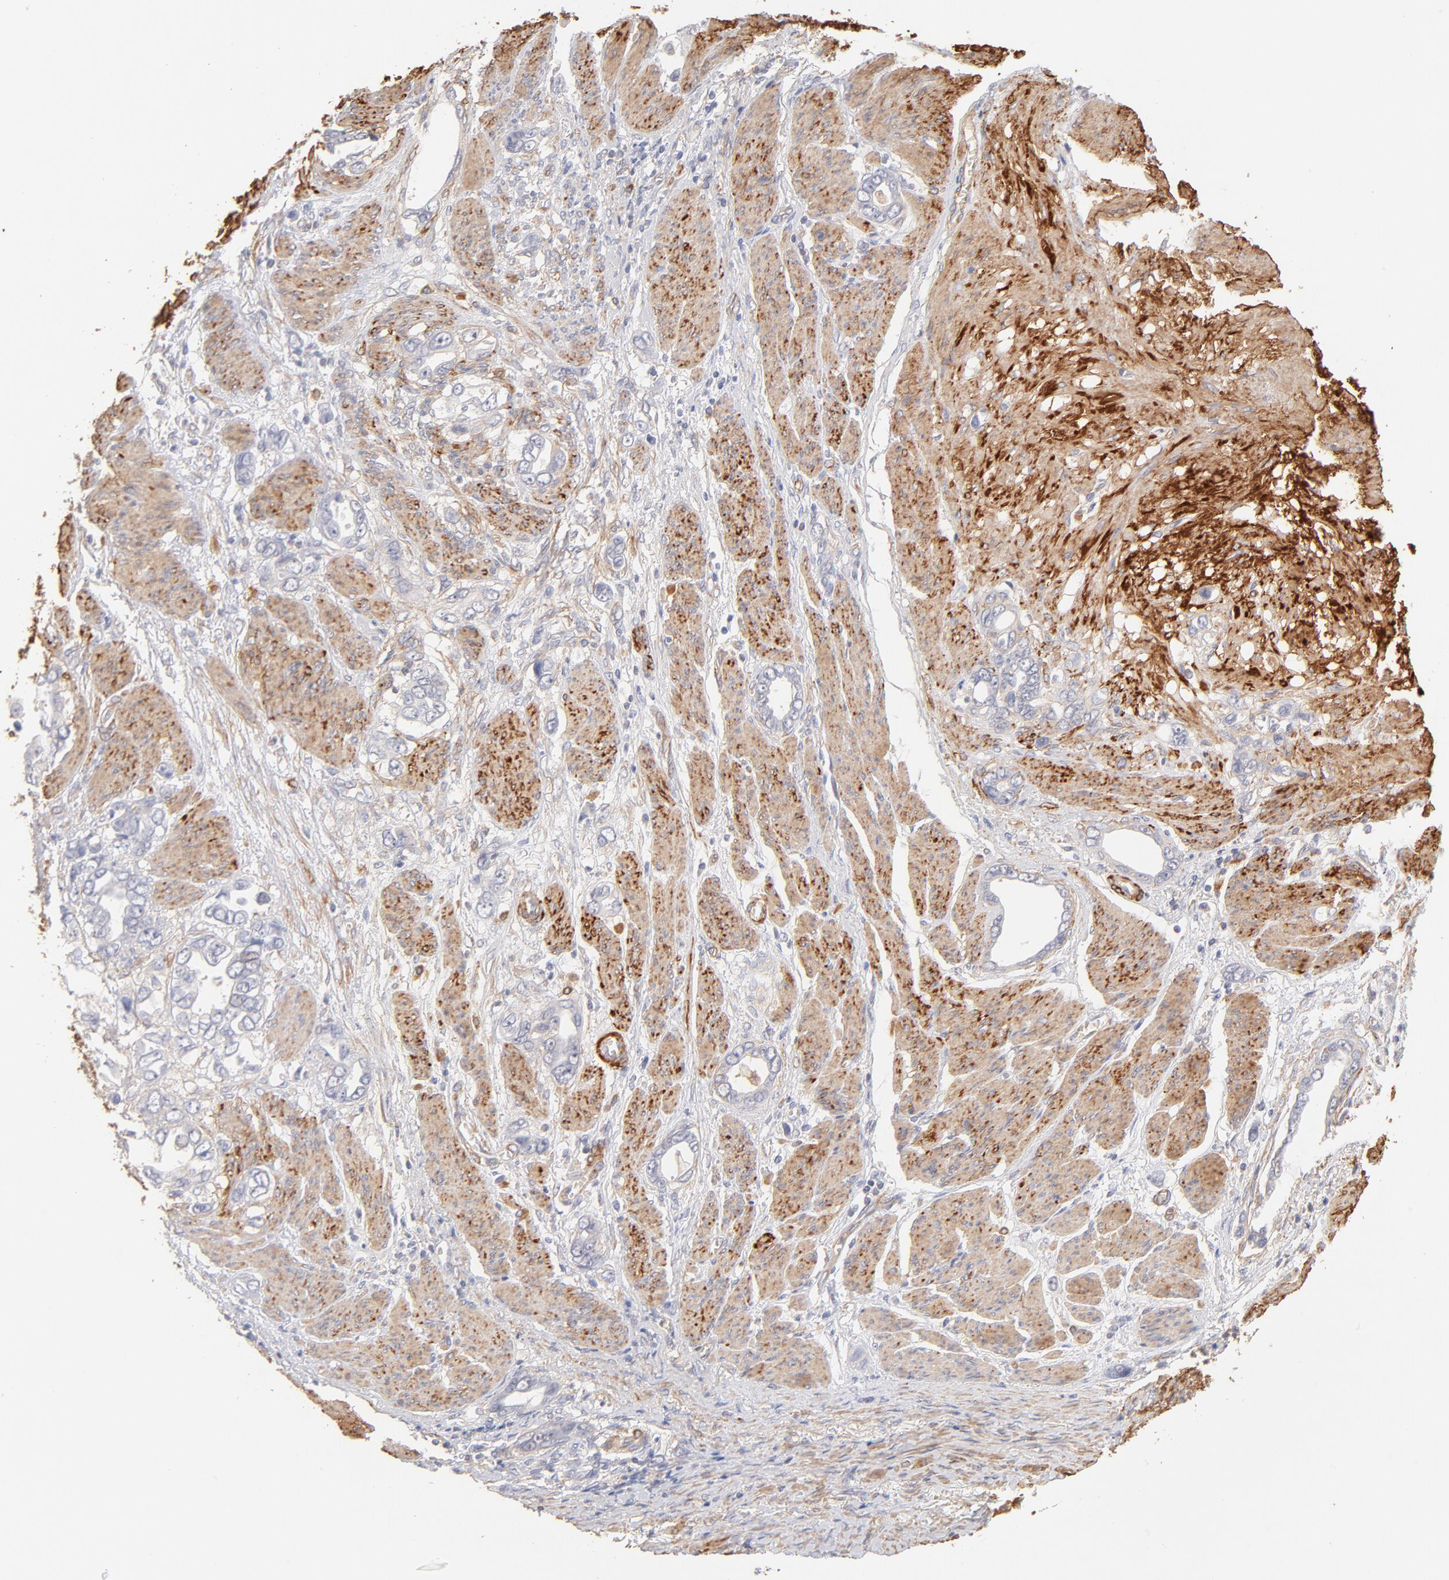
{"staining": {"intensity": "negative", "quantity": "none", "location": "none"}, "tissue": "stomach cancer", "cell_type": "Tumor cells", "image_type": "cancer", "snomed": [{"axis": "morphology", "description": "Adenocarcinoma, NOS"}, {"axis": "topography", "description": "Stomach"}], "caption": "IHC of stomach cancer (adenocarcinoma) demonstrates no expression in tumor cells.", "gene": "LDLRAP1", "patient": {"sex": "male", "age": 78}}